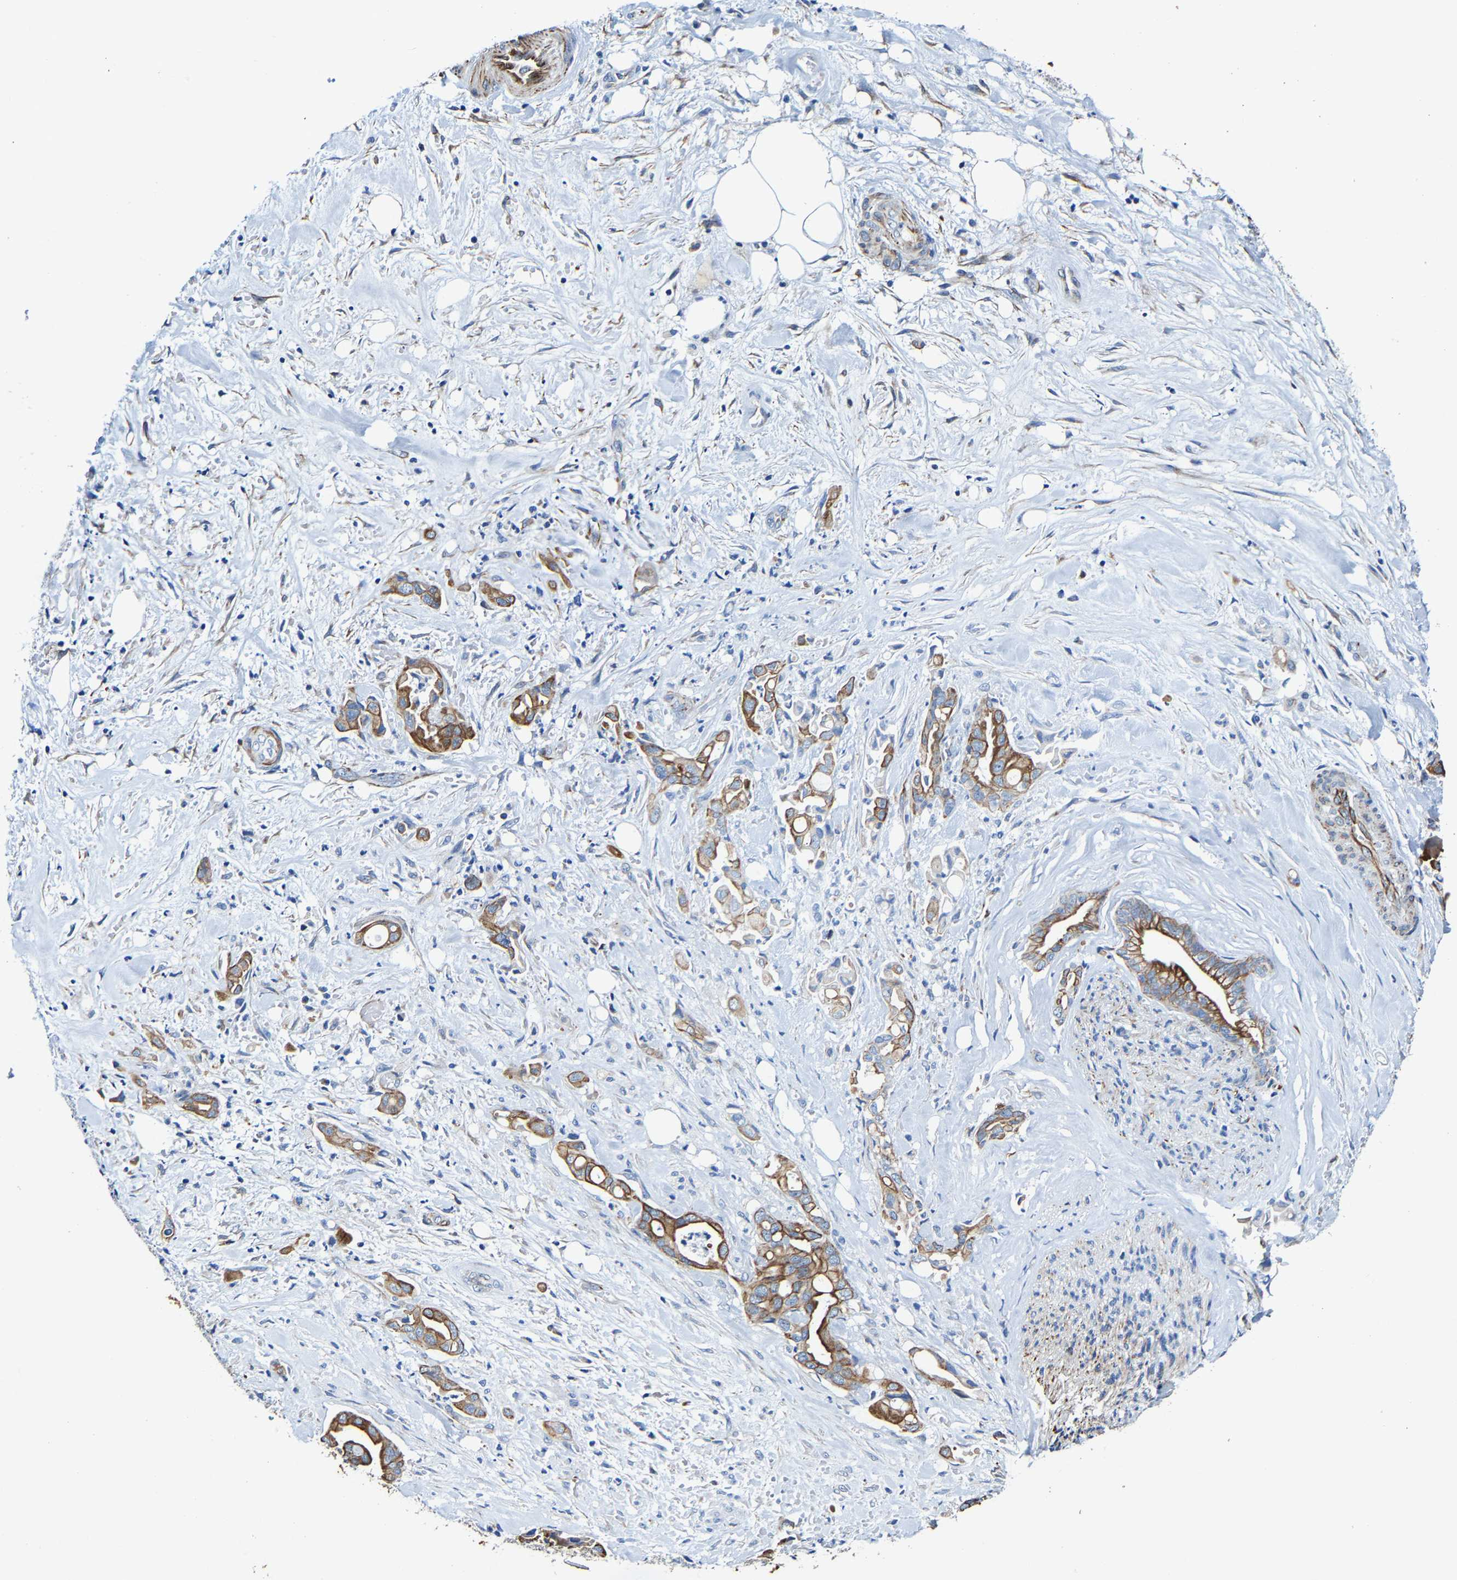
{"staining": {"intensity": "moderate", "quantity": ">75%", "location": "cytoplasmic/membranous"}, "tissue": "liver cancer", "cell_type": "Tumor cells", "image_type": "cancer", "snomed": [{"axis": "morphology", "description": "Cholangiocarcinoma"}, {"axis": "topography", "description": "Liver"}], "caption": "Immunohistochemical staining of human liver cancer reveals medium levels of moderate cytoplasmic/membranous protein positivity in about >75% of tumor cells. (DAB IHC with brightfield microscopy, high magnification).", "gene": "MMEL1", "patient": {"sex": "female", "age": 68}}